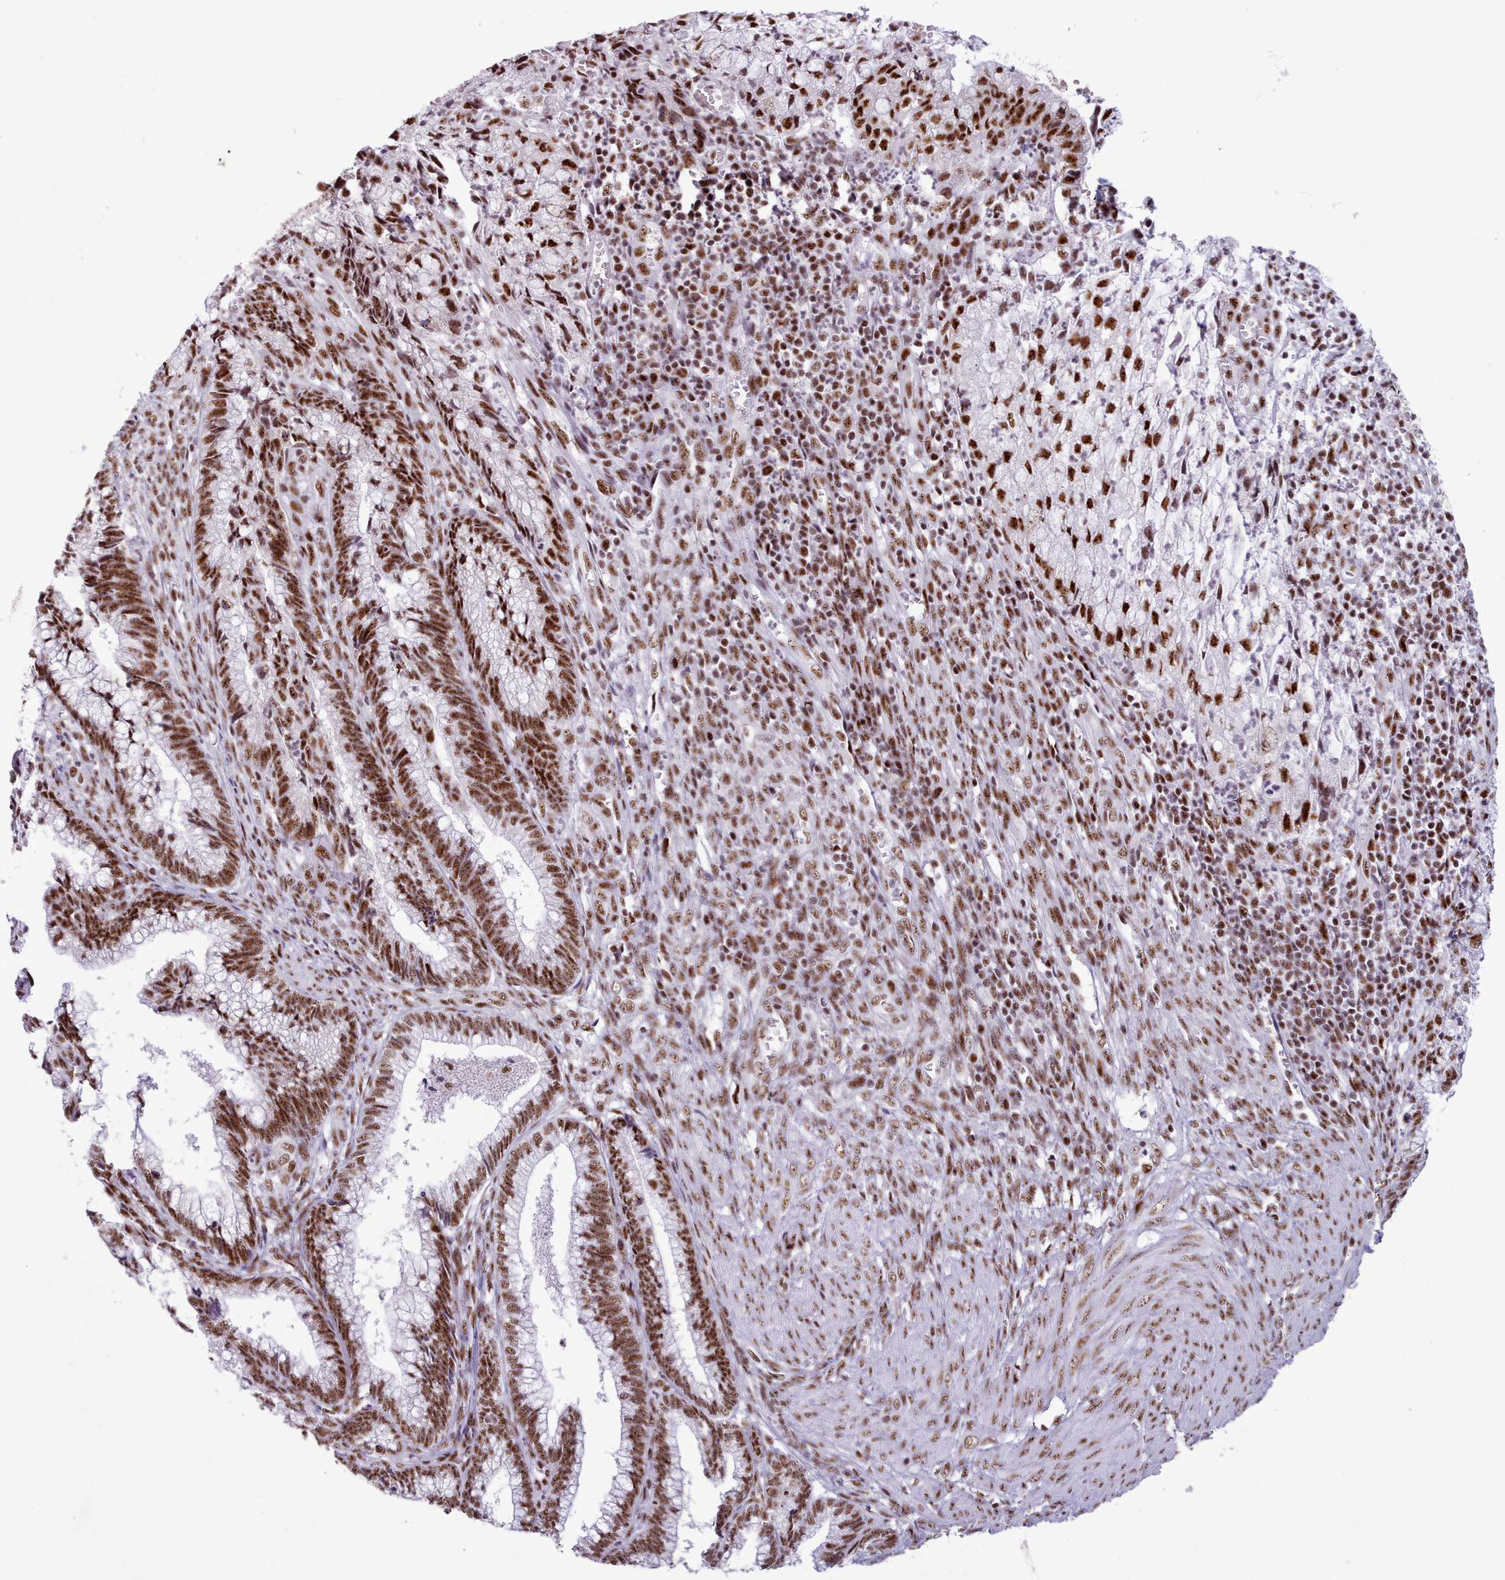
{"staining": {"intensity": "strong", "quantity": ">75%", "location": "nuclear"}, "tissue": "cervical cancer", "cell_type": "Tumor cells", "image_type": "cancer", "snomed": [{"axis": "morphology", "description": "Adenocarcinoma, NOS"}, {"axis": "topography", "description": "Cervix"}], "caption": "Immunohistochemistry (IHC) (DAB (3,3'-diaminobenzidine)) staining of cervical adenocarcinoma displays strong nuclear protein staining in about >75% of tumor cells. (brown staining indicates protein expression, while blue staining denotes nuclei).", "gene": "TMEM35B", "patient": {"sex": "female", "age": 44}}